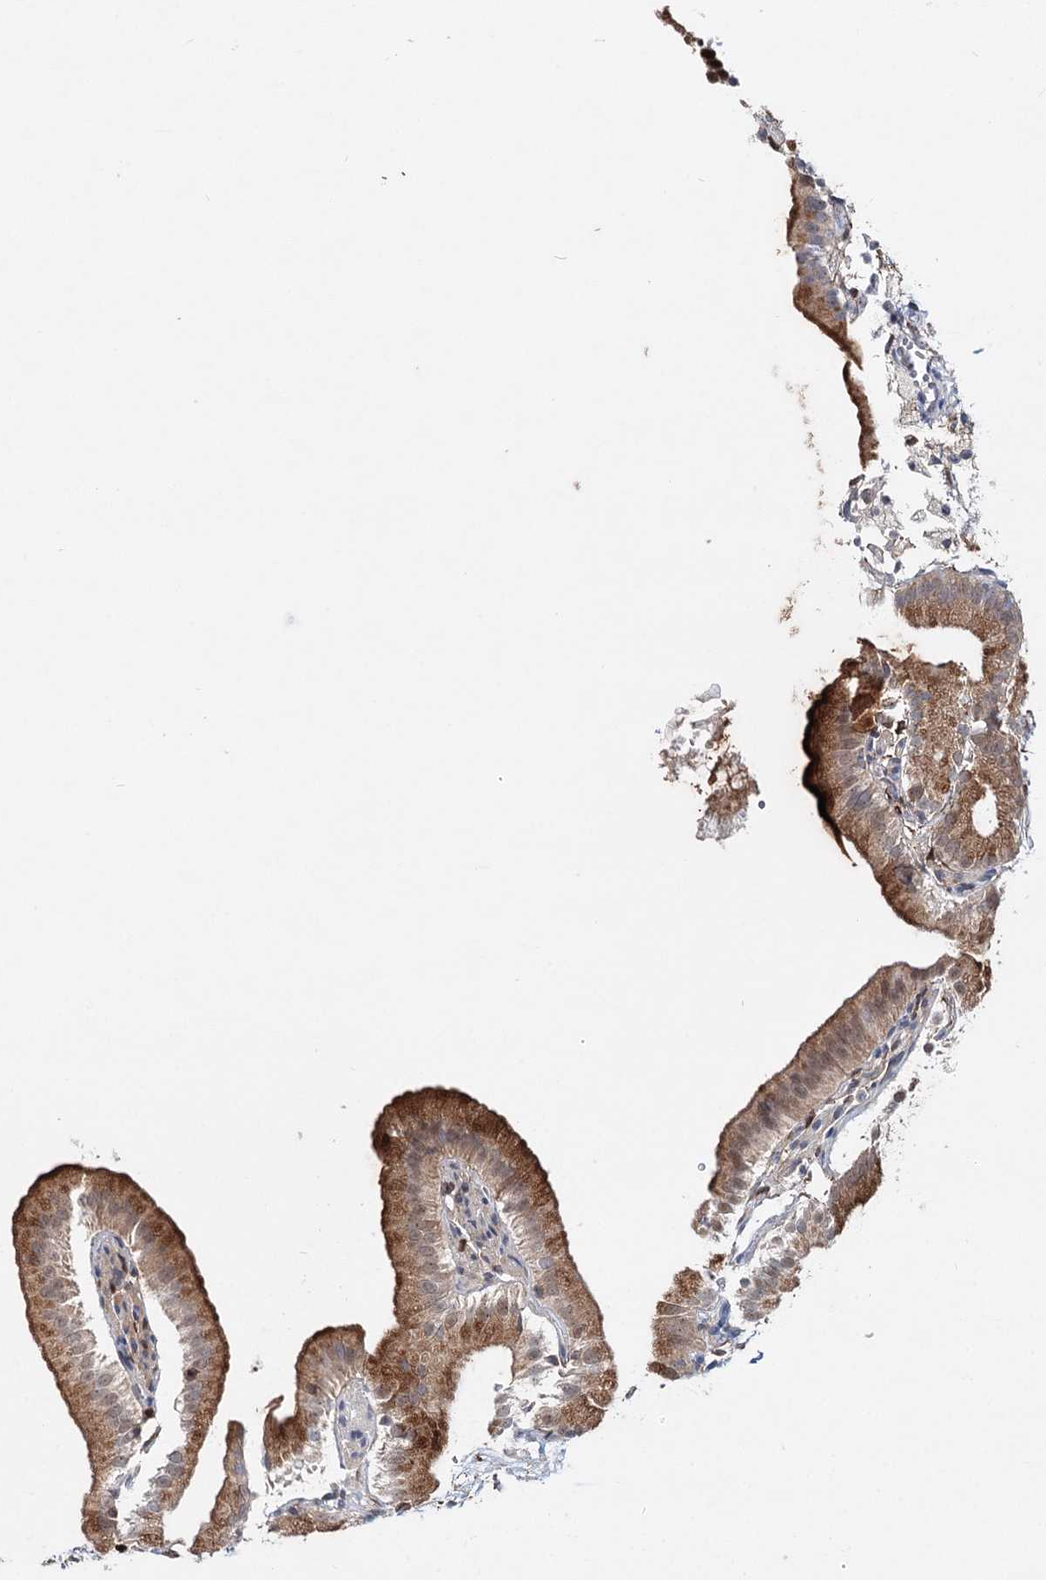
{"staining": {"intensity": "strong", "quantity": ">75%", "location": "cytoplasmic/membranous"}, "tissue": "gallbladder", "cell_type": "Glandular cells", "image_type": "normal", "snomed": [{"axis": "morphology", "description": "Normal tissue, NOS"}, {"axis": "topography", "description": "Gallbladder"}], "caption": "An IHC image of benign tissue is shown. Protein staining in brown shows strong cytoplasmic/membranous positivity in gallbladder within glandular cells.", "gene": "WDR44", "patient": {"sex": "male", "age": 55}}